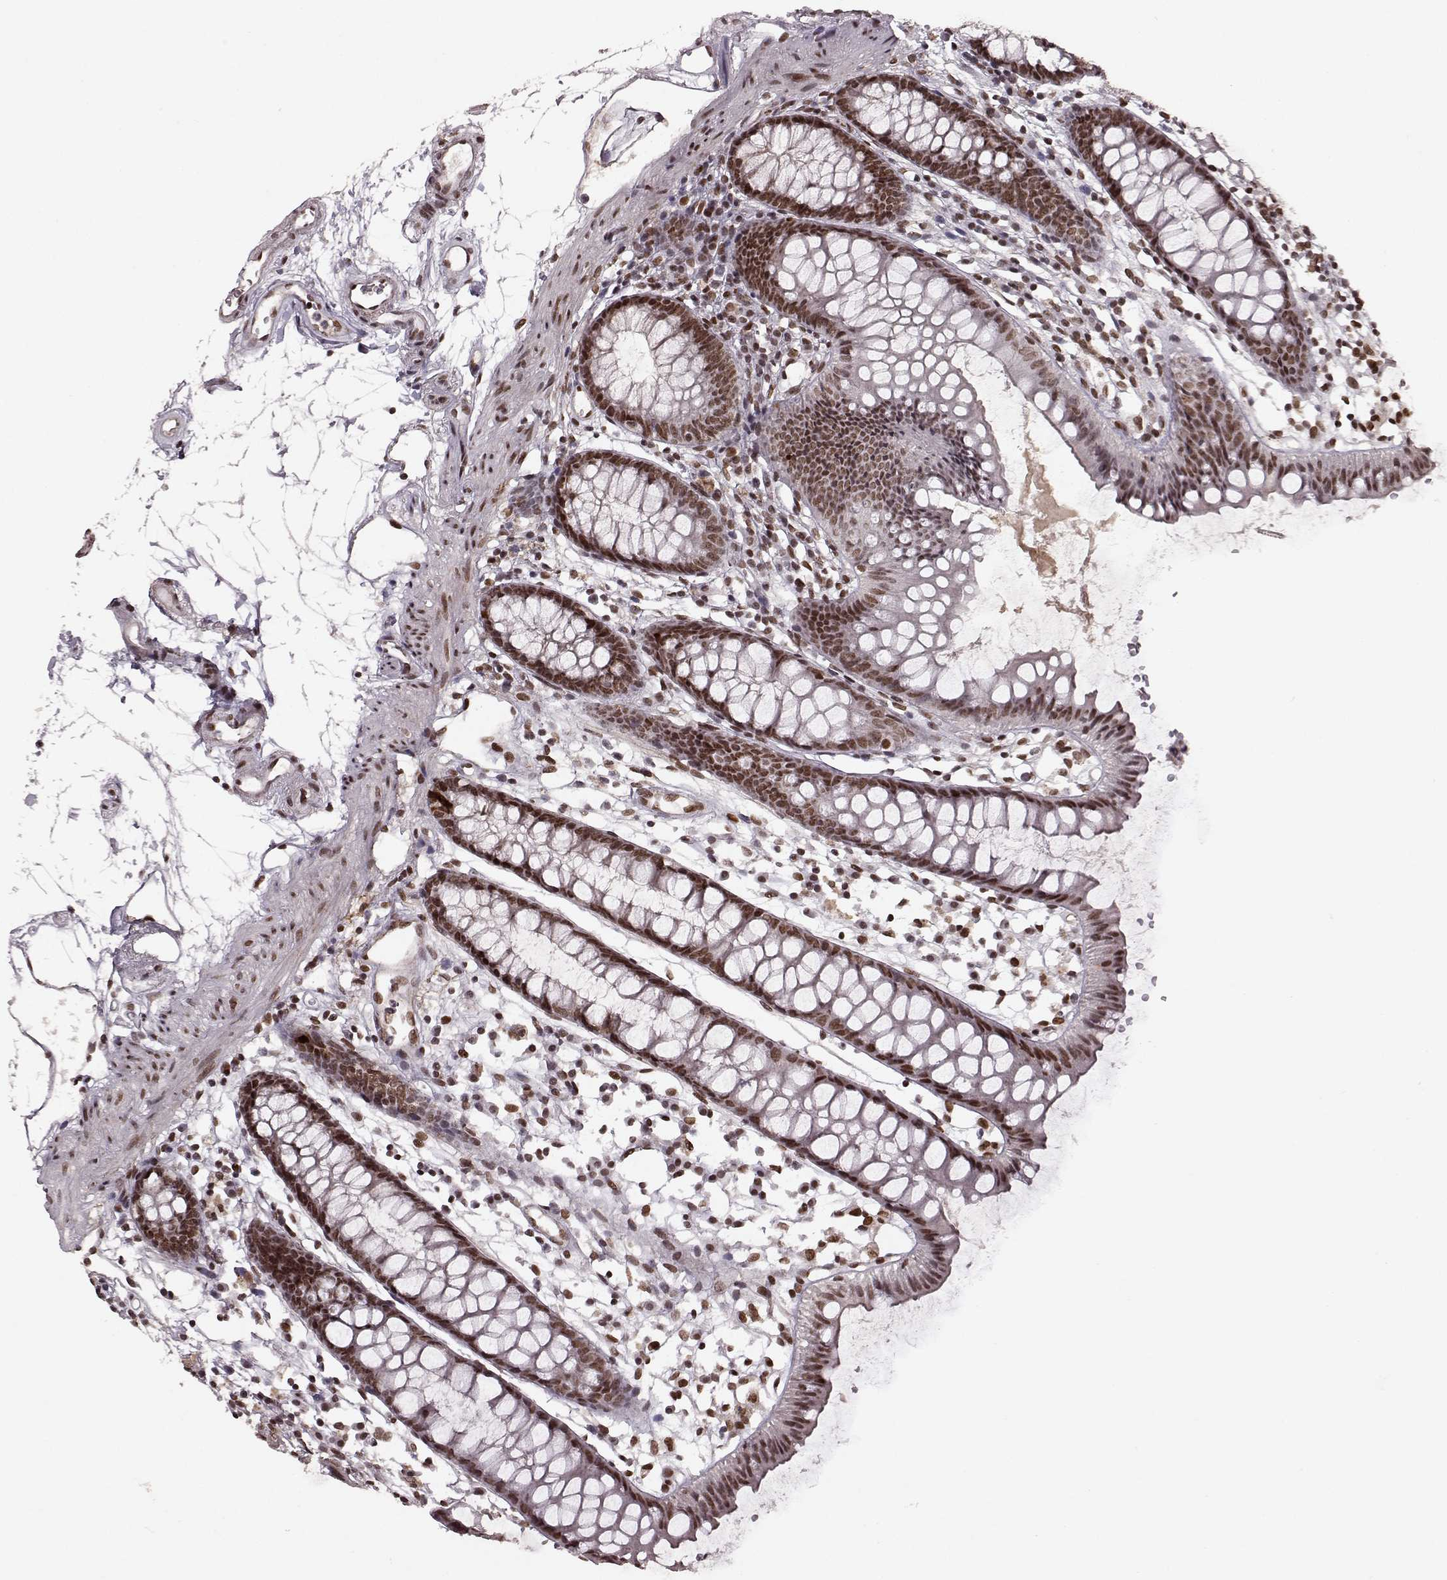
{"staining": {"intensity": "moderate", "quantity": ">75%", "location": "nuclear"}, "tissue": "colon", "cell_type": "Endothelial cells", "image_type": "normal", "snomed": [{"axis": "morphology", "description": "Normal tissue, NOS"}, {"axis": "topography", "description": "Colon"}], "caption": "Colon stained for a protein displays moderate nuclear positivity in endothelial cells. The staining was performed using DAB, with brown indicating positive protein expression. Nuclei are stained blue with hematoxylin.", "gene": "RRAGD", "patient": {"sex": "female", "age": 84}}